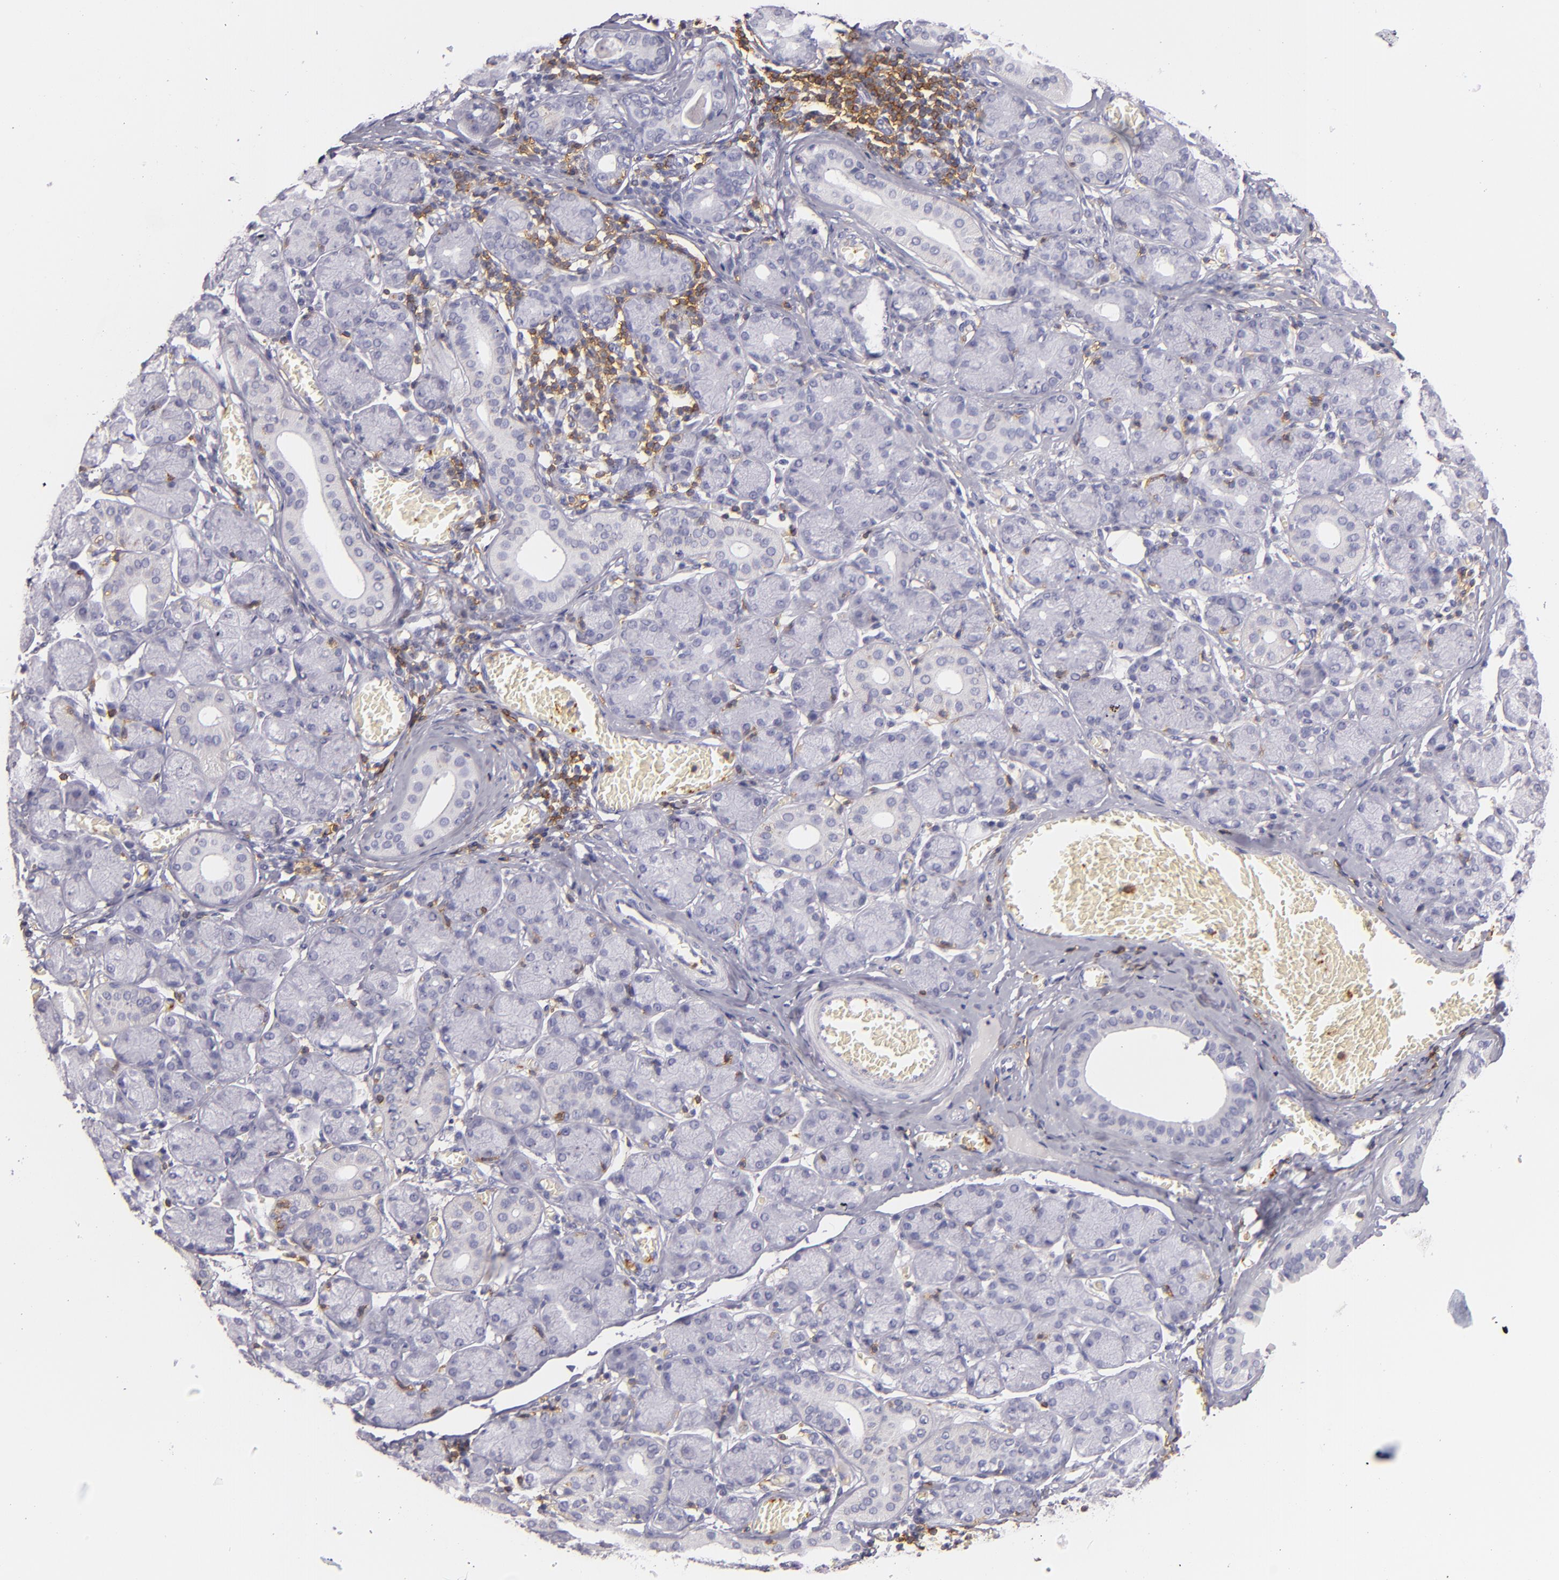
{"staining": {"intensity": "negative", "quantity": "none", "location": "none"}, "tissue": "salivary gland", "cell_type": "Glandular cells", "image_type": "normal", "snomed": [{"axis": "morphology", "description": "Normal tissue, NOS"}, {"axis": "topography", "description": "Salivary gland"}], "caption": "IHC of unremarkable human salivary gland exhibits no positivity in glandular cells.", "gene": "LAT", "patient": {"sex": "female", "age": 24}}